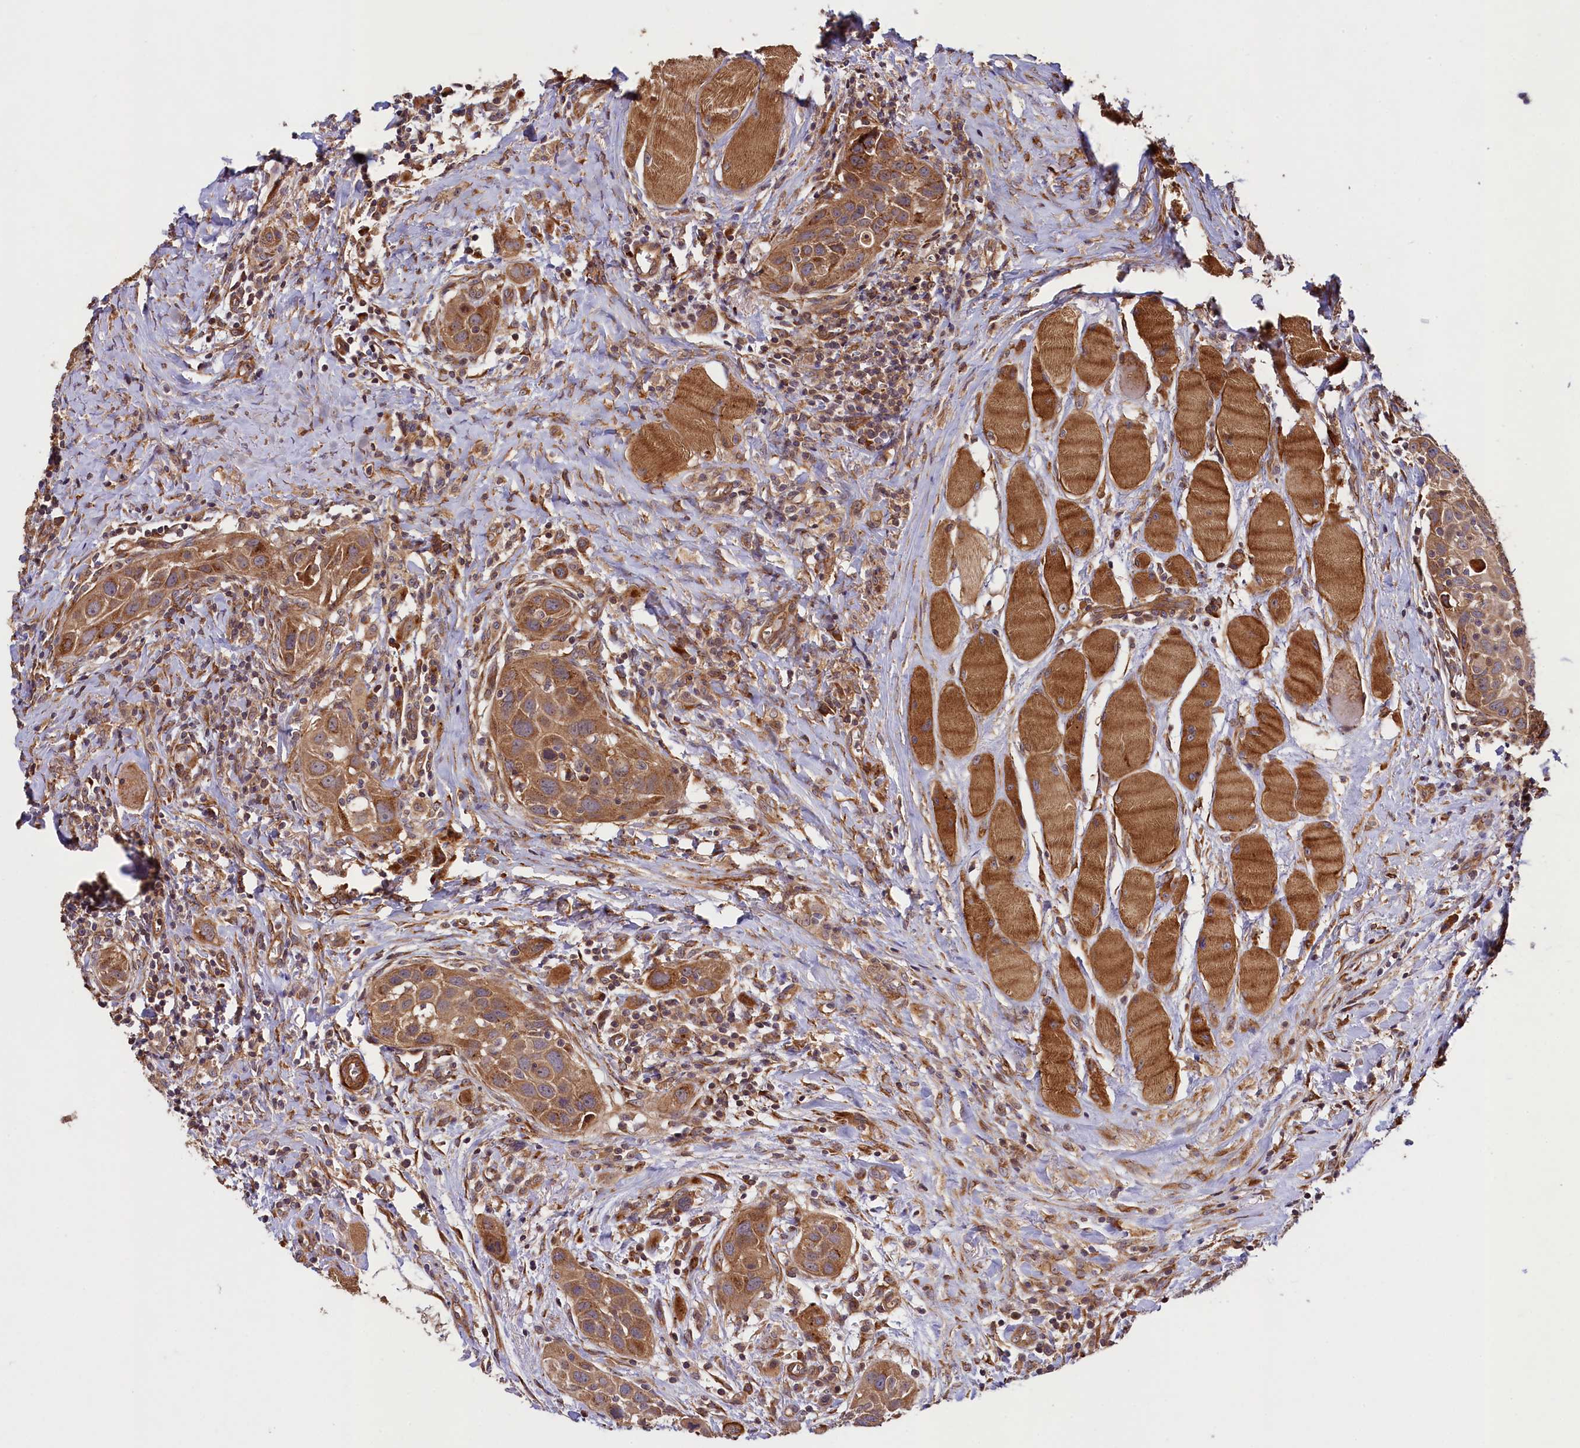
{"staining": {"intensity": "moderate", "quantity": ">75%", "location": "cytoplasmic/membranous"}, "tissue": "head and neck cancer", "cell_type": "Tumor cells", "image_type": "cancer", "snomed": [{"axis": "morphology", "description": "Squamous cell carcinoma, NOS"}, {"axis": "topography", "description": "Oral tissue"}, {"axis": "topography", "description": "Head-Neck"}], "caption": "Immunohistochemistry micrograph of neoplastic tissue: human head and neck cancer (squamous cell carcinoma) stained using immunohistochemistry (IHC) exhibits medium levels of moderate protein expression localized specifically in the cytoplasmic/membranous of tumor cells, appearing as a cytoplasmic/membranous brown color.", "gene": "CCDC102A", "patient": {"sex": "female", "age": 50}}